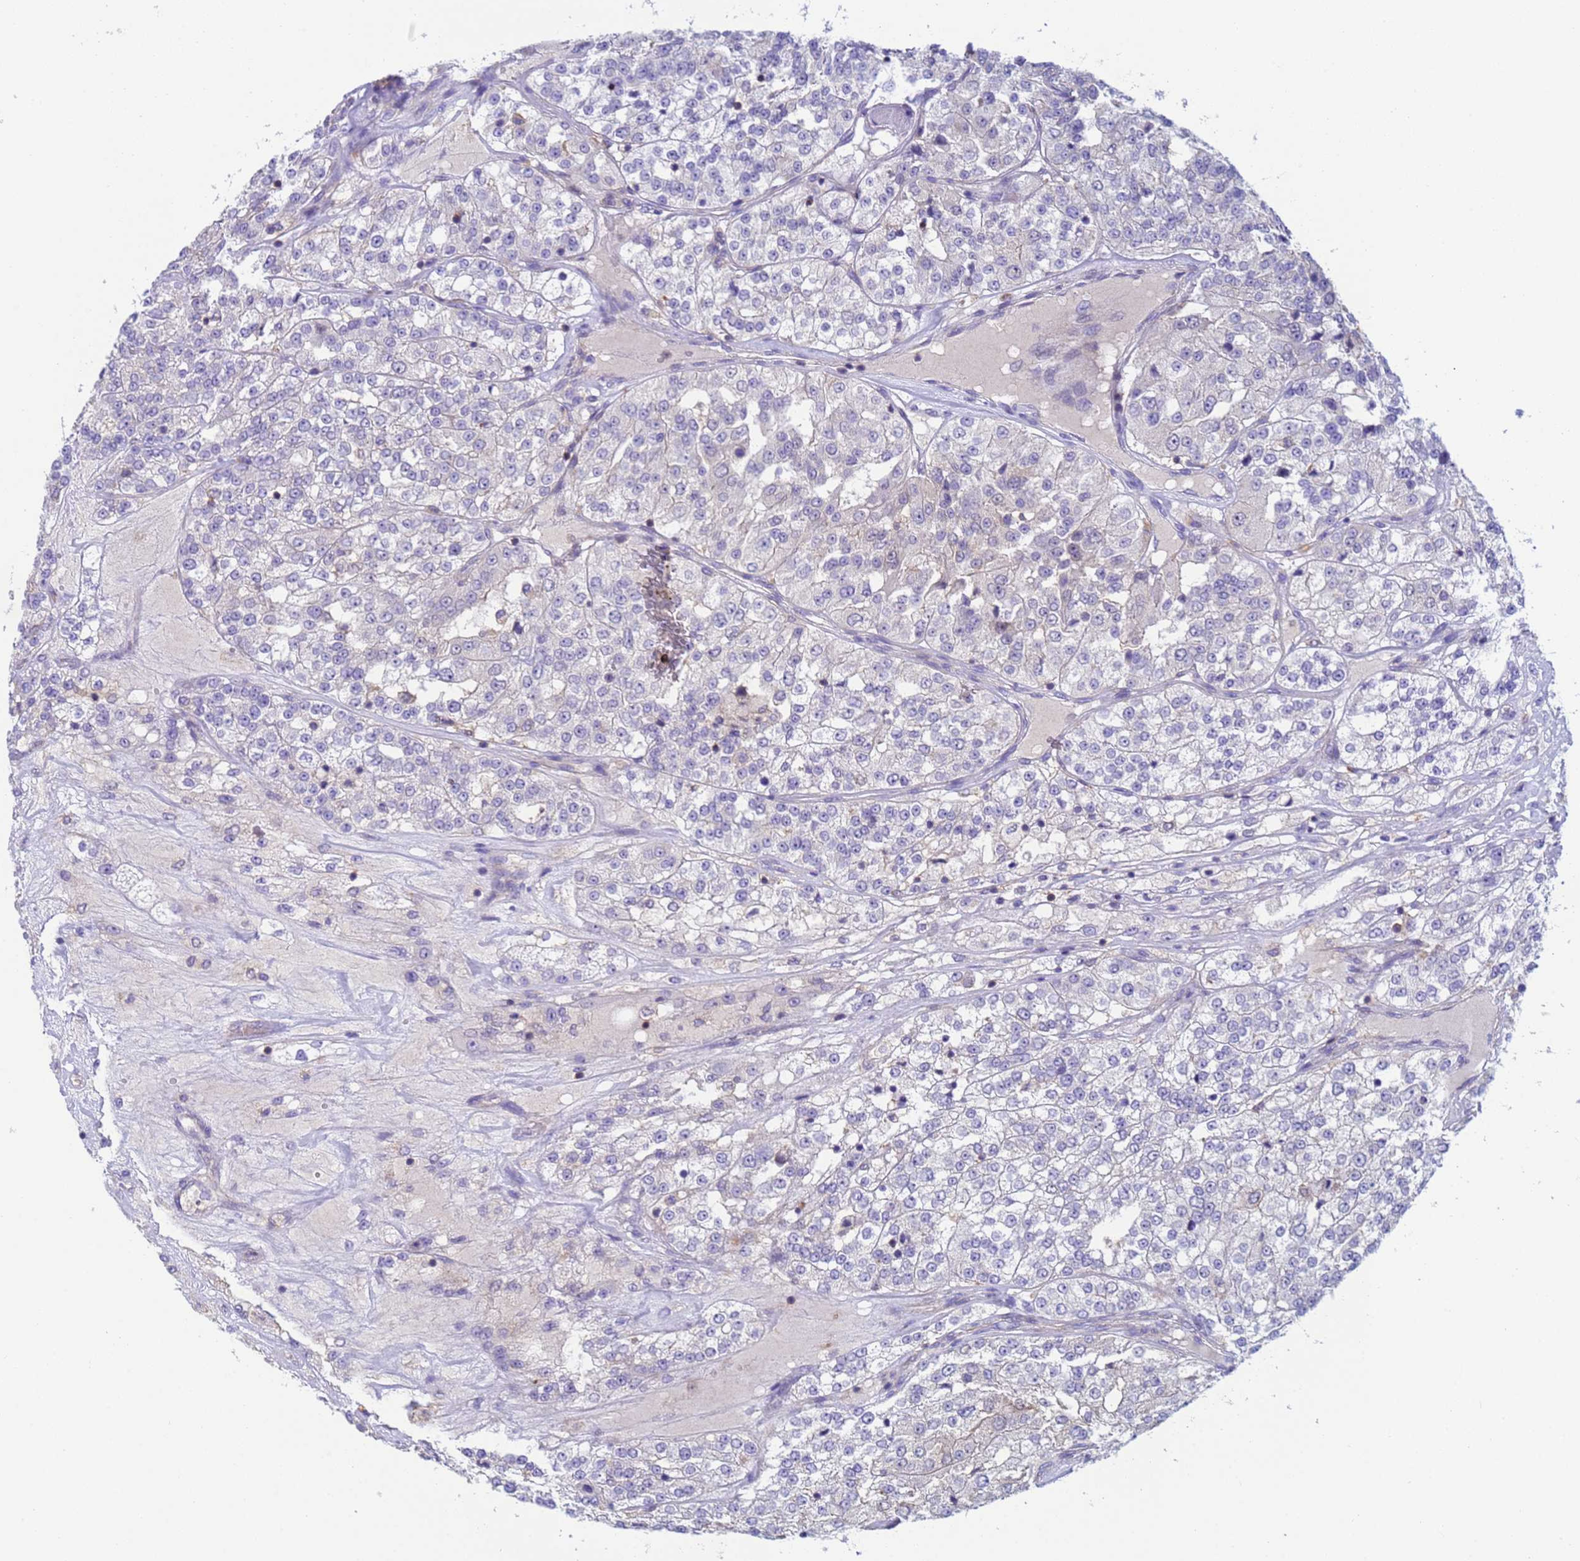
{"staining": {"intensity": "weak", "quantity": "<25%", "location": "cytoplasmic/membranous"}, "tissue": "renal cancer", "cell_type": "Tumor cells", "image_type": "cancer", "snomed": [{"axis": "morphology", "description": "Adenocarcinoma, NOS"}, {"axis": "topography", "description": "Kidney"}], "caption": "Immunohistochemistry micrograph of adenocarcinoma (renal) stained for a protein (brown), which exhibits no expression in tumor cells. Nuclei are stained in blue.", "gene": "KLHL13", "patient": {"sex": "female", "age": 63}}